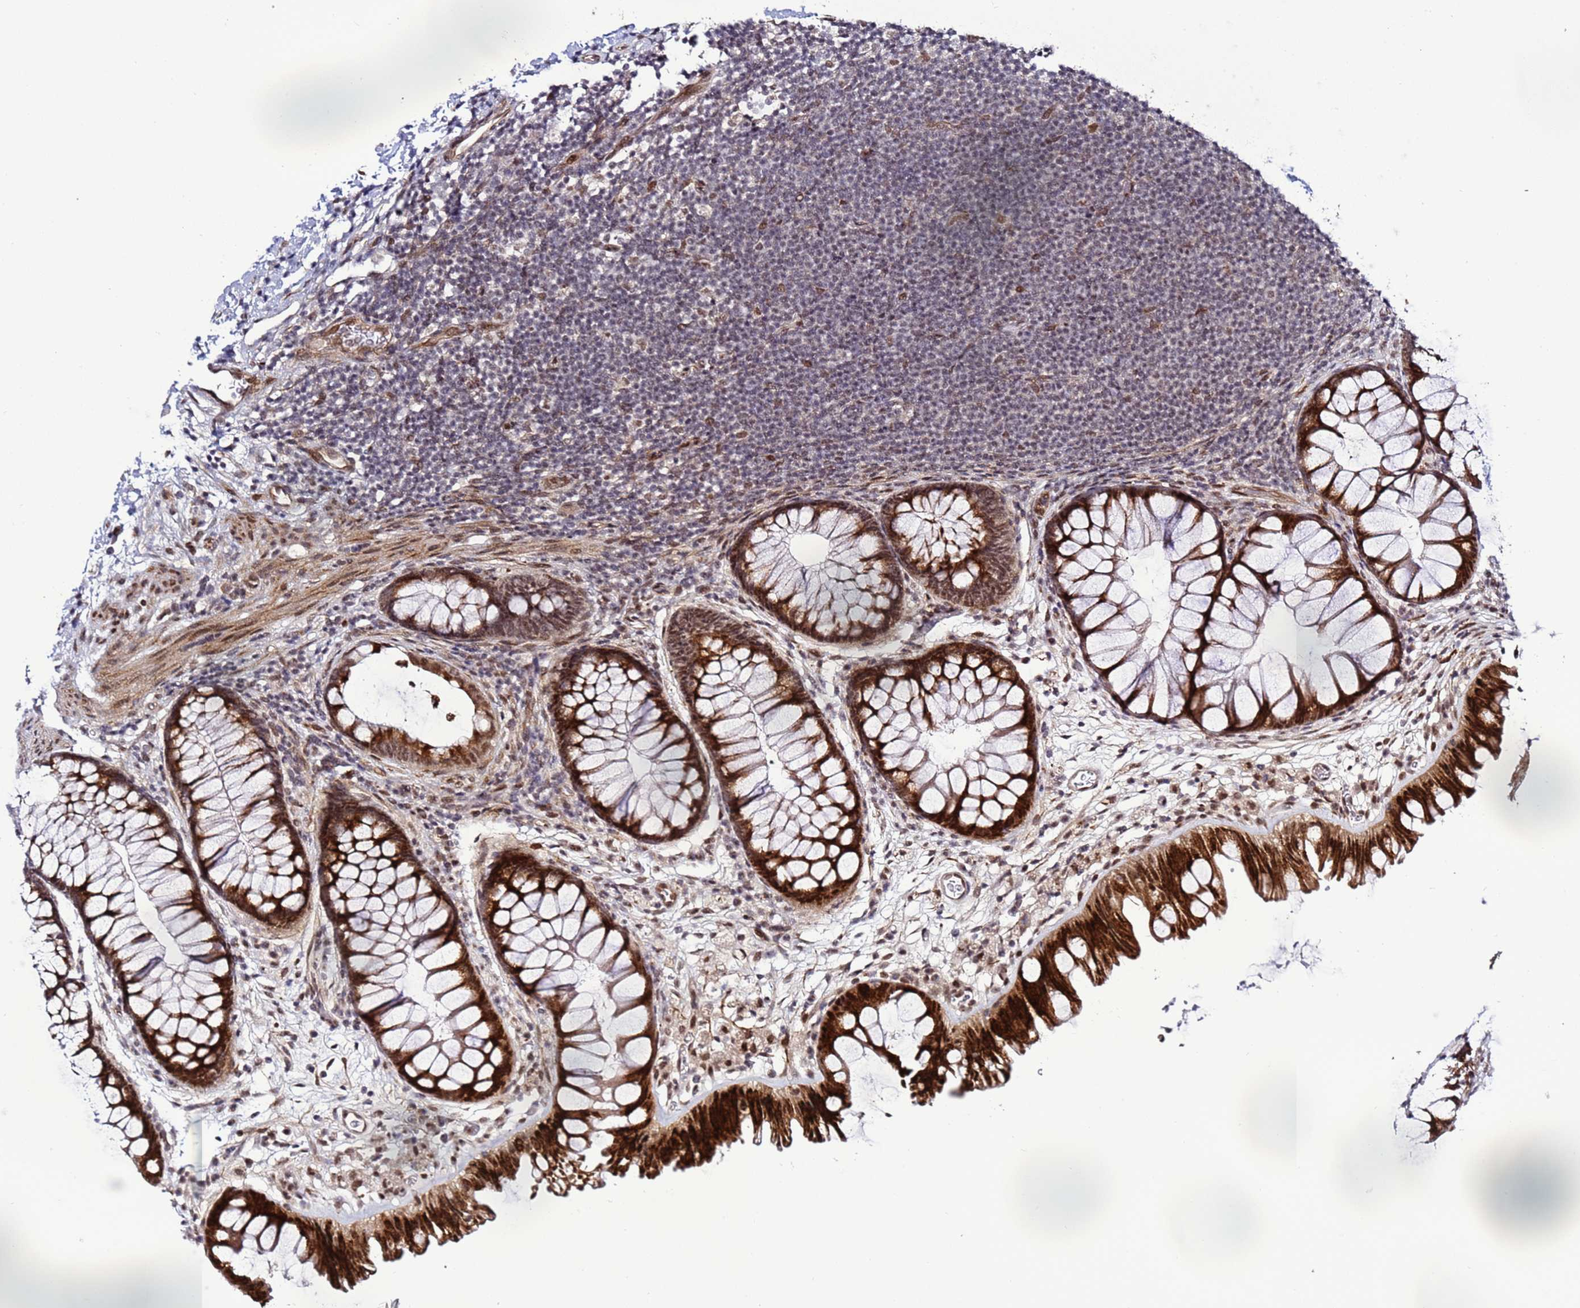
{"staining": {"intensity": "moderate", "quantity": ">75%", "location": "cytoplasmic/membranous,nuclear"}, "tissue": "colon", "cell_type": "Endothelial cells", "image_type": "normal", "snomed": [{"axis": "morphology", "description": "Normal tissue, NOS"}, {"axis": "topography", "description": "Colon"}], "caption": "Colon stained for a protein demonstrates moderate cytoplasmic/membranous,nuclear positivity in endothelial cells.", "gene": "POLR2D", "patient": {"sex": "female", "age": 62}}